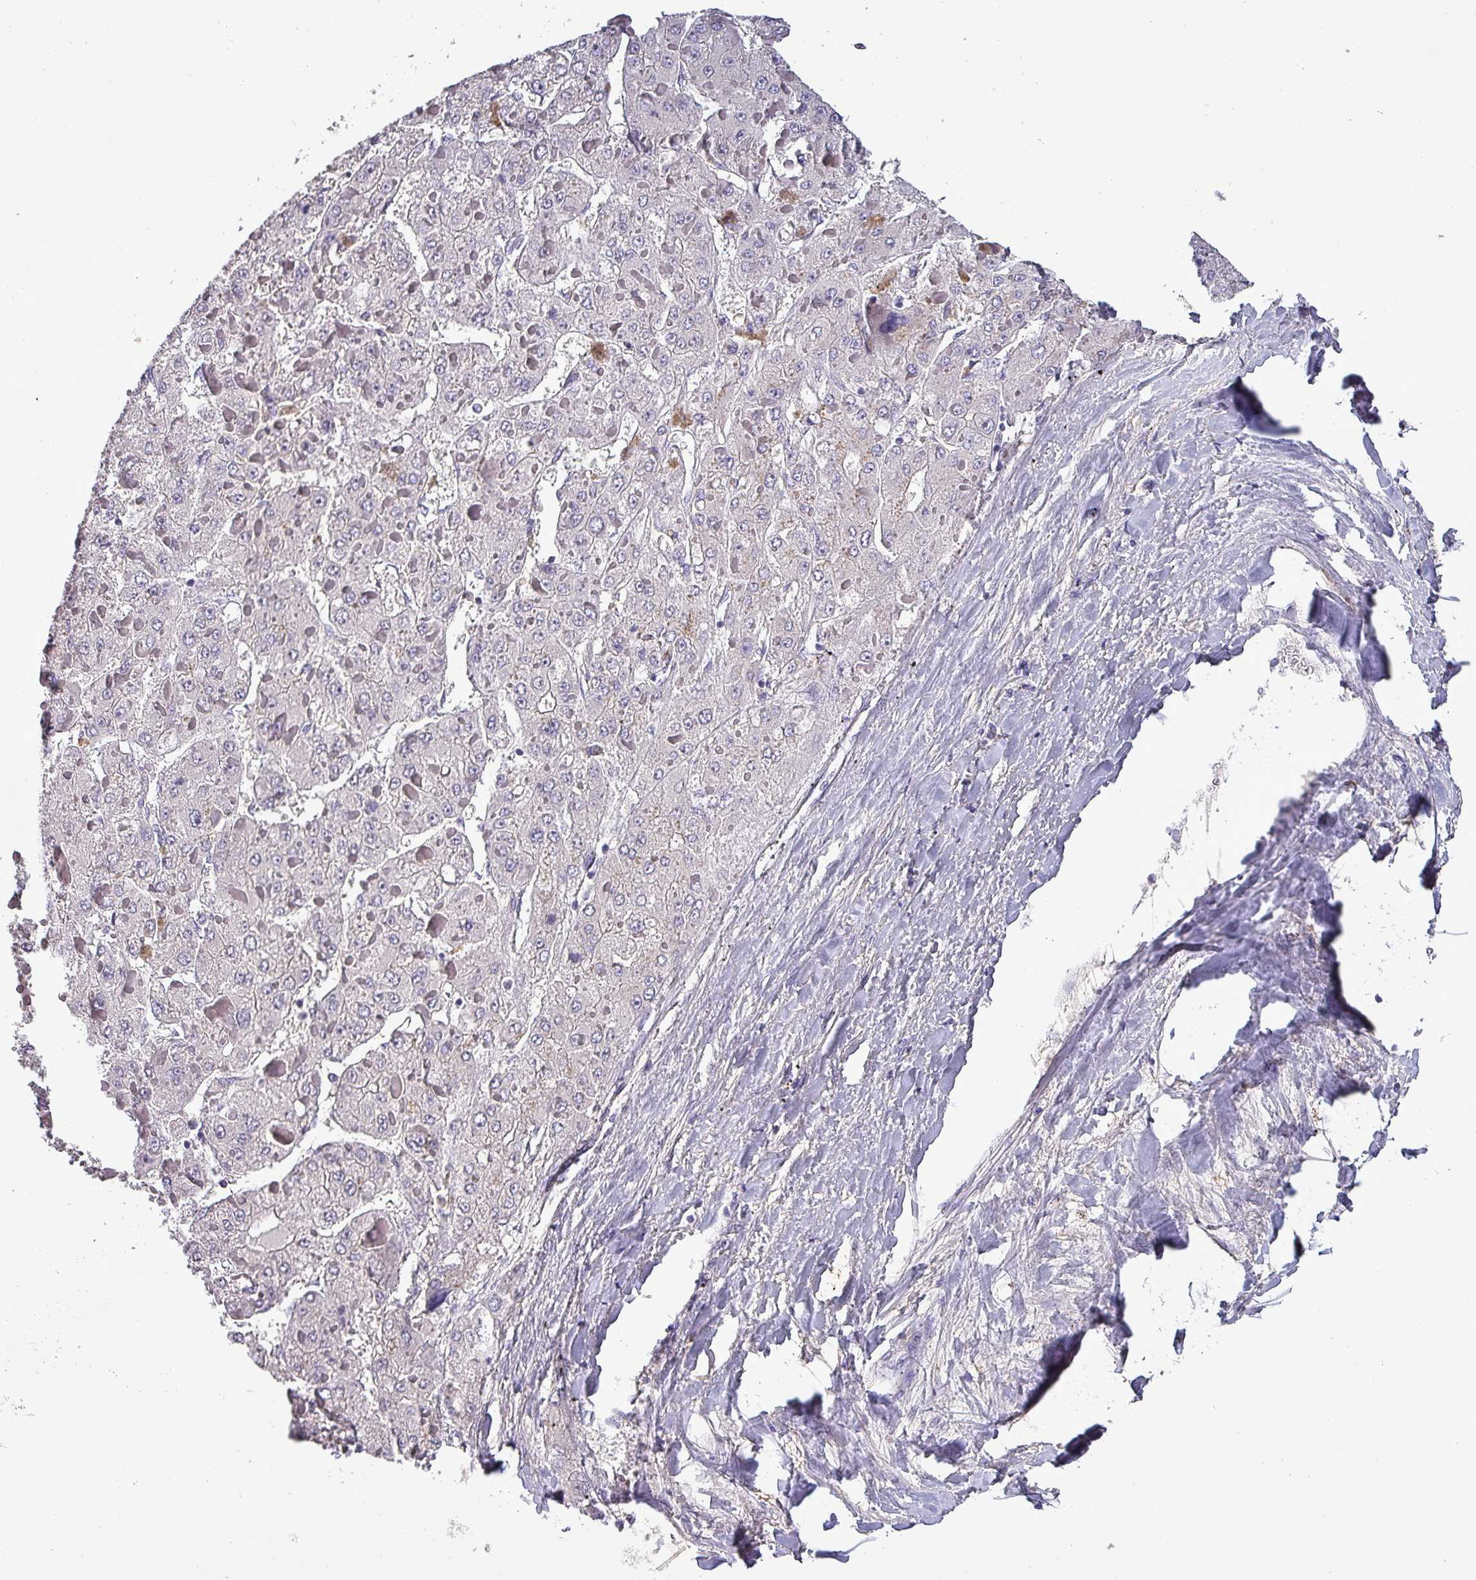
{"staining": {"intensity": "negative", "quantity": "none", "location": "none"}, "tissue": "liver cancer", "cell_type": "Tumor cells", "image_type": "cancer", "snomed": [{"axis": "morphology", "description": "Carcinoma, Hepatocellular, NOS"}, {"axis": "topography", "description": "Liver"}], "caption": "A high-resolution image shows immunohistochemistry (IHC) staining of hepatocellular carcinoma (liver), which exhibits no significant positivity in tumor cells.", "gene": "HTRA4", "patient": {"sex": "female", "age": 73}}